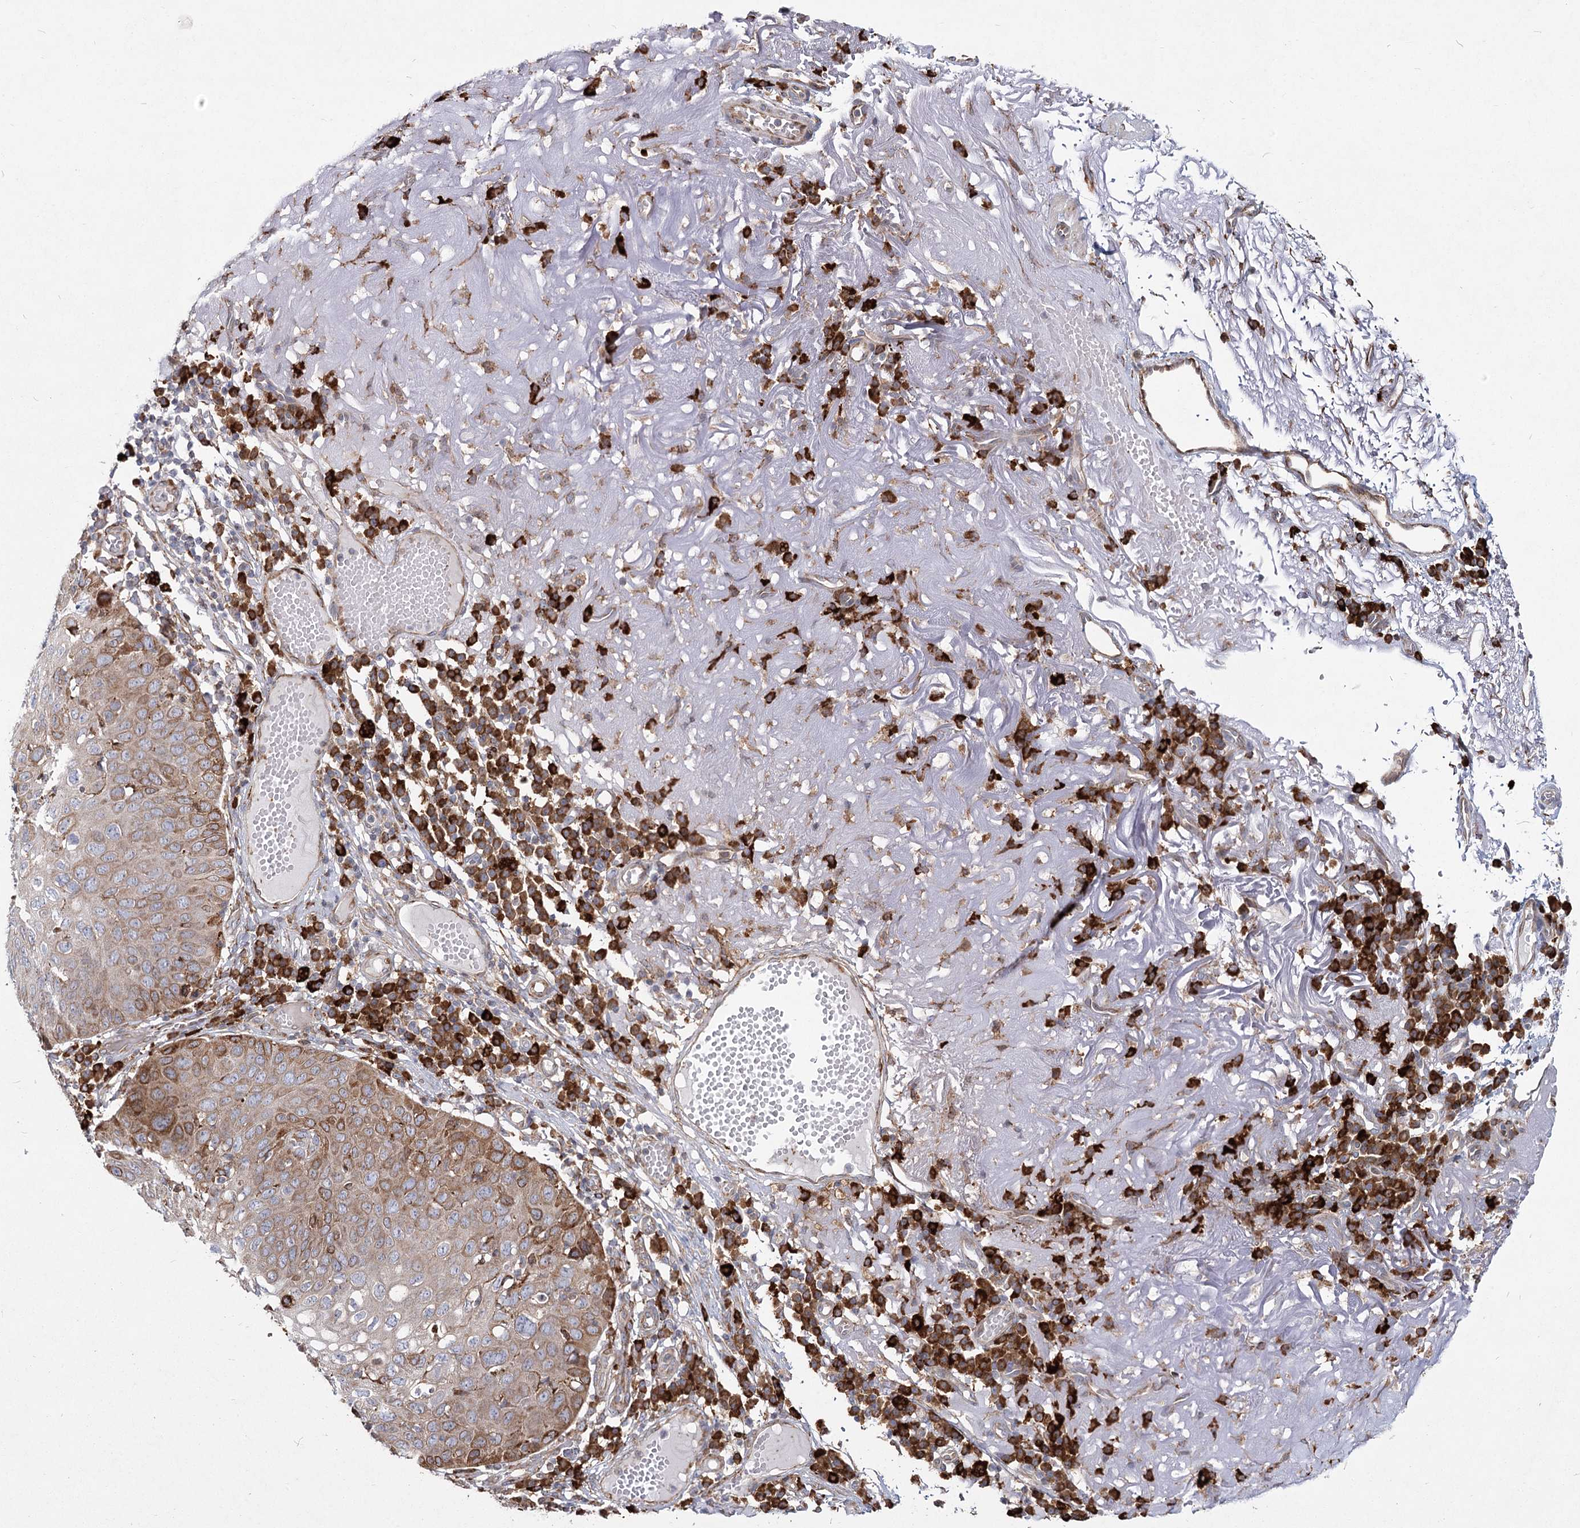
{"staining": {"intensity": "moderate", "quantity": "25%-75%", "location": "cytoplasmic/membranous"}, "tissue": "skin cancer", "cell_type": "Tumor cells", "image_type": "cancer", "snomed": [{"axis": "morphology", "description": "Squamous cell carcinoma, NOS"}, {"axis": "topography", "description": "Skin"}], "caption": "The immunohistochemical stain highlights moderate cytoplasmic/membranous staining in tumor cells of skin squamous cell carcinoma tissue.", "gene": "NHLRC2", "patient": {"sex": "female", "age": 90}}